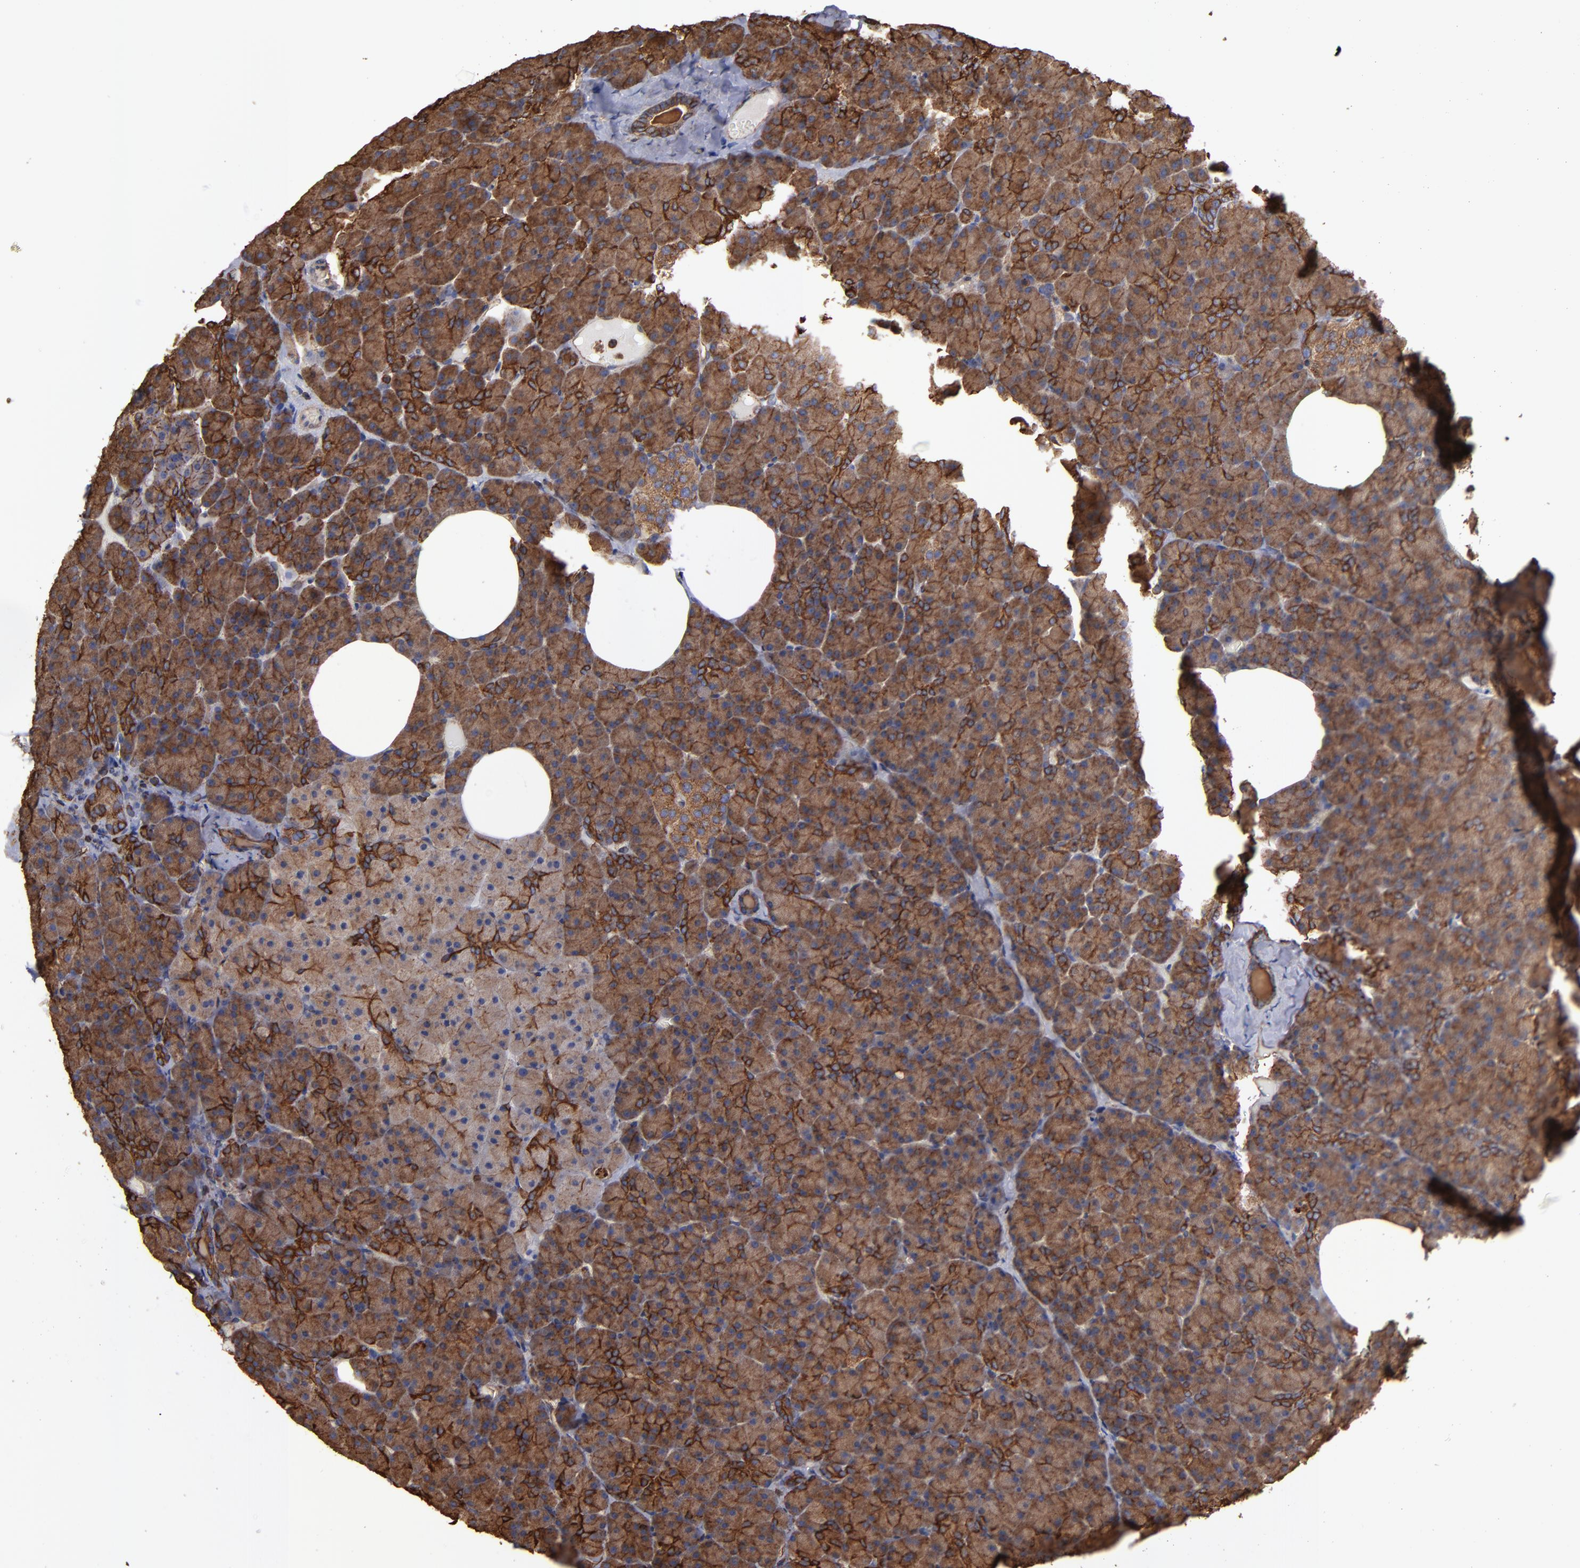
{"staining": {"intensity": "moderate", "quantity": ">75%", "location": "cytoplasmic/membranous"}, "tissue": "pancreas", "cell_type": "Exocrine glandular cells", "image_type": "normal", "snomed": [{"axis": "morphology", "description": "Normal tissue, NOS"}, {"axis": "topography", "description": "Pancreas"}], "caption": "An IHC histopathology image of benign tissue is shown. Protein staining in brown labels moderate cytoplasmic/membranous positivity in pancreas within exocrine glandular cells.", "gene": "ACTN4", "patient": {"sex": "female", "age": 35}}